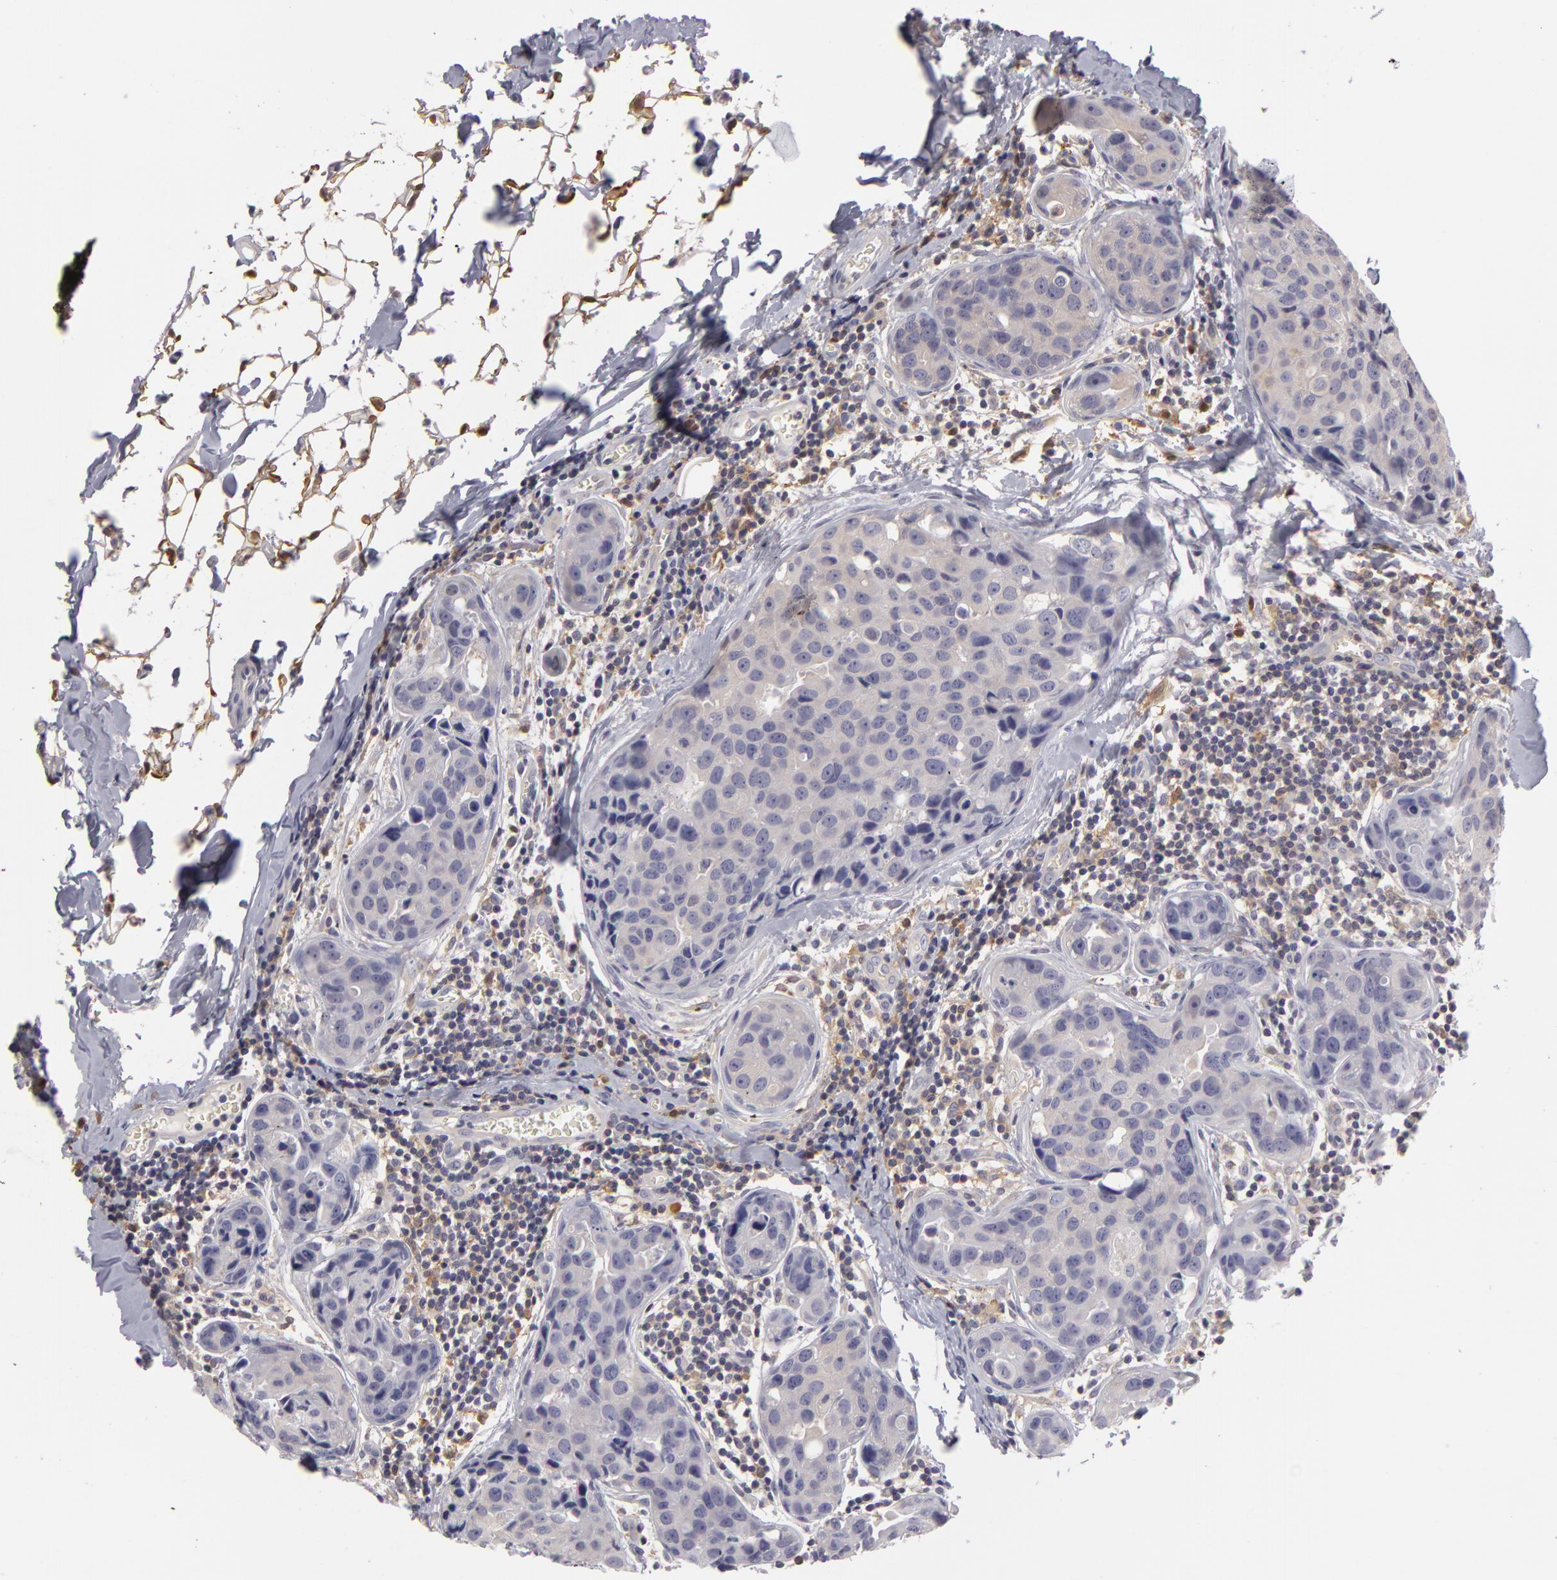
{"staining": {"intensity": "negative", "quantity": "none", "location": "none"}, "tissue": "breast cancer", "cell_type": "Tumor cells", "image_type": "cancer", "snomed": [{"axis": "morphology", "description": "Duct carcinoma"}, {"axis": "topography", "description": "Breast"}], "caption": "Breast intraductal carcinoma was stained to show a protein in brown. There is no significant expression in tumor cells. (DAB IHC with hematoxylin counter stain).", "gene": "GNPDA1", "patient": {"sex": "female", "age": 24}}